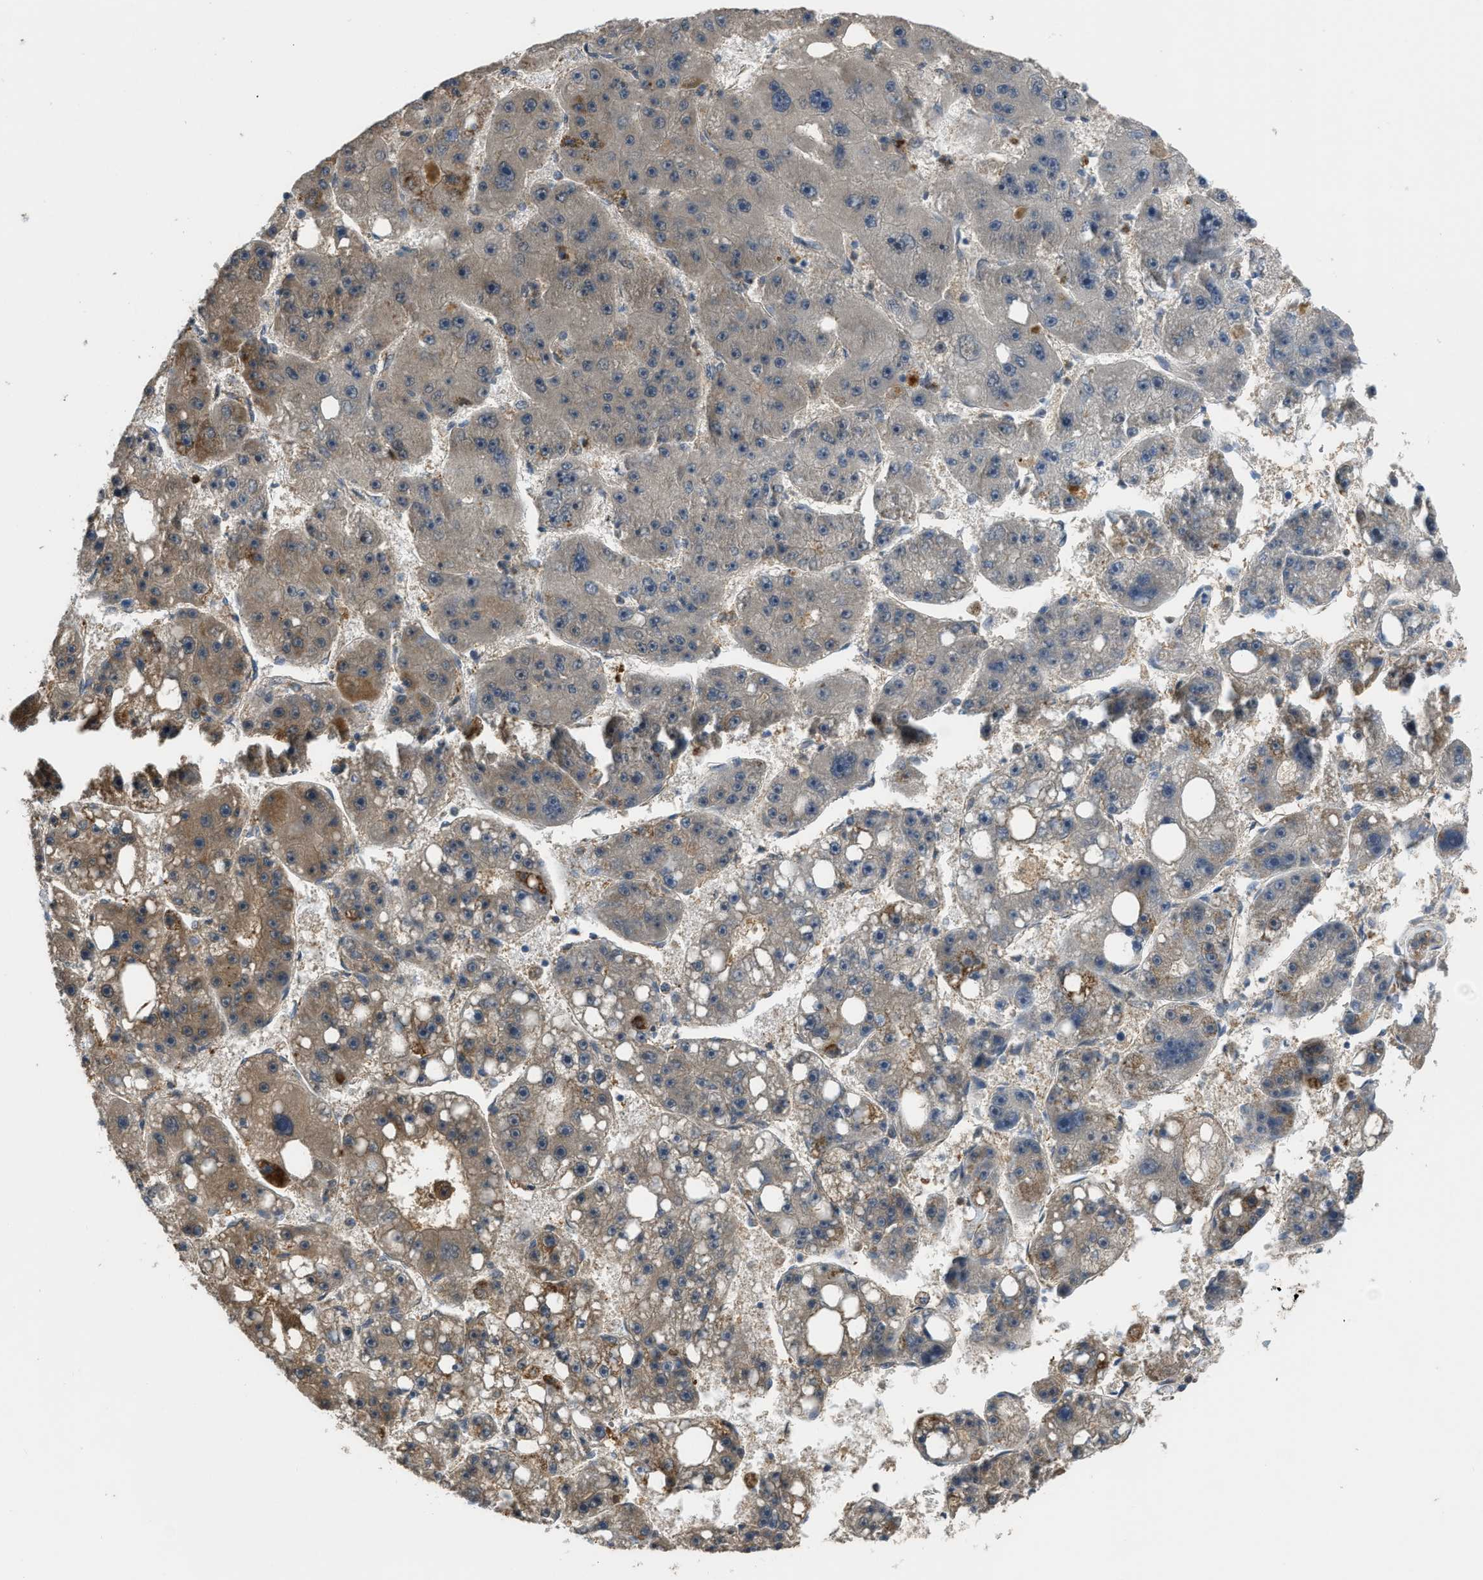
{"staining": {"intensity": "moderate", "quantity": "<25%", "location": "cytoplasmic/membranous"}, "tissue": "liver cancer", "cell_type": "Tumor cells", "image_type": "cancer", "snomed": [{"axis": "morphology", "description": "Carcinoma, Hepatocellular, NOS"}, {"axis": "topography", "description": "Liver"}], "caption": "Immunohistochemistry micrograph of neoplastic tissue: liver cancer stained using IHC demonstrates low levels of moderate protein expression localized specifically in the cytoplasmic/membranous of tumor cells, appearing as a cytoplasmic/membranous brown color.", "gene": "ETFB", "patient": {"sex": "female", "age": 61}}